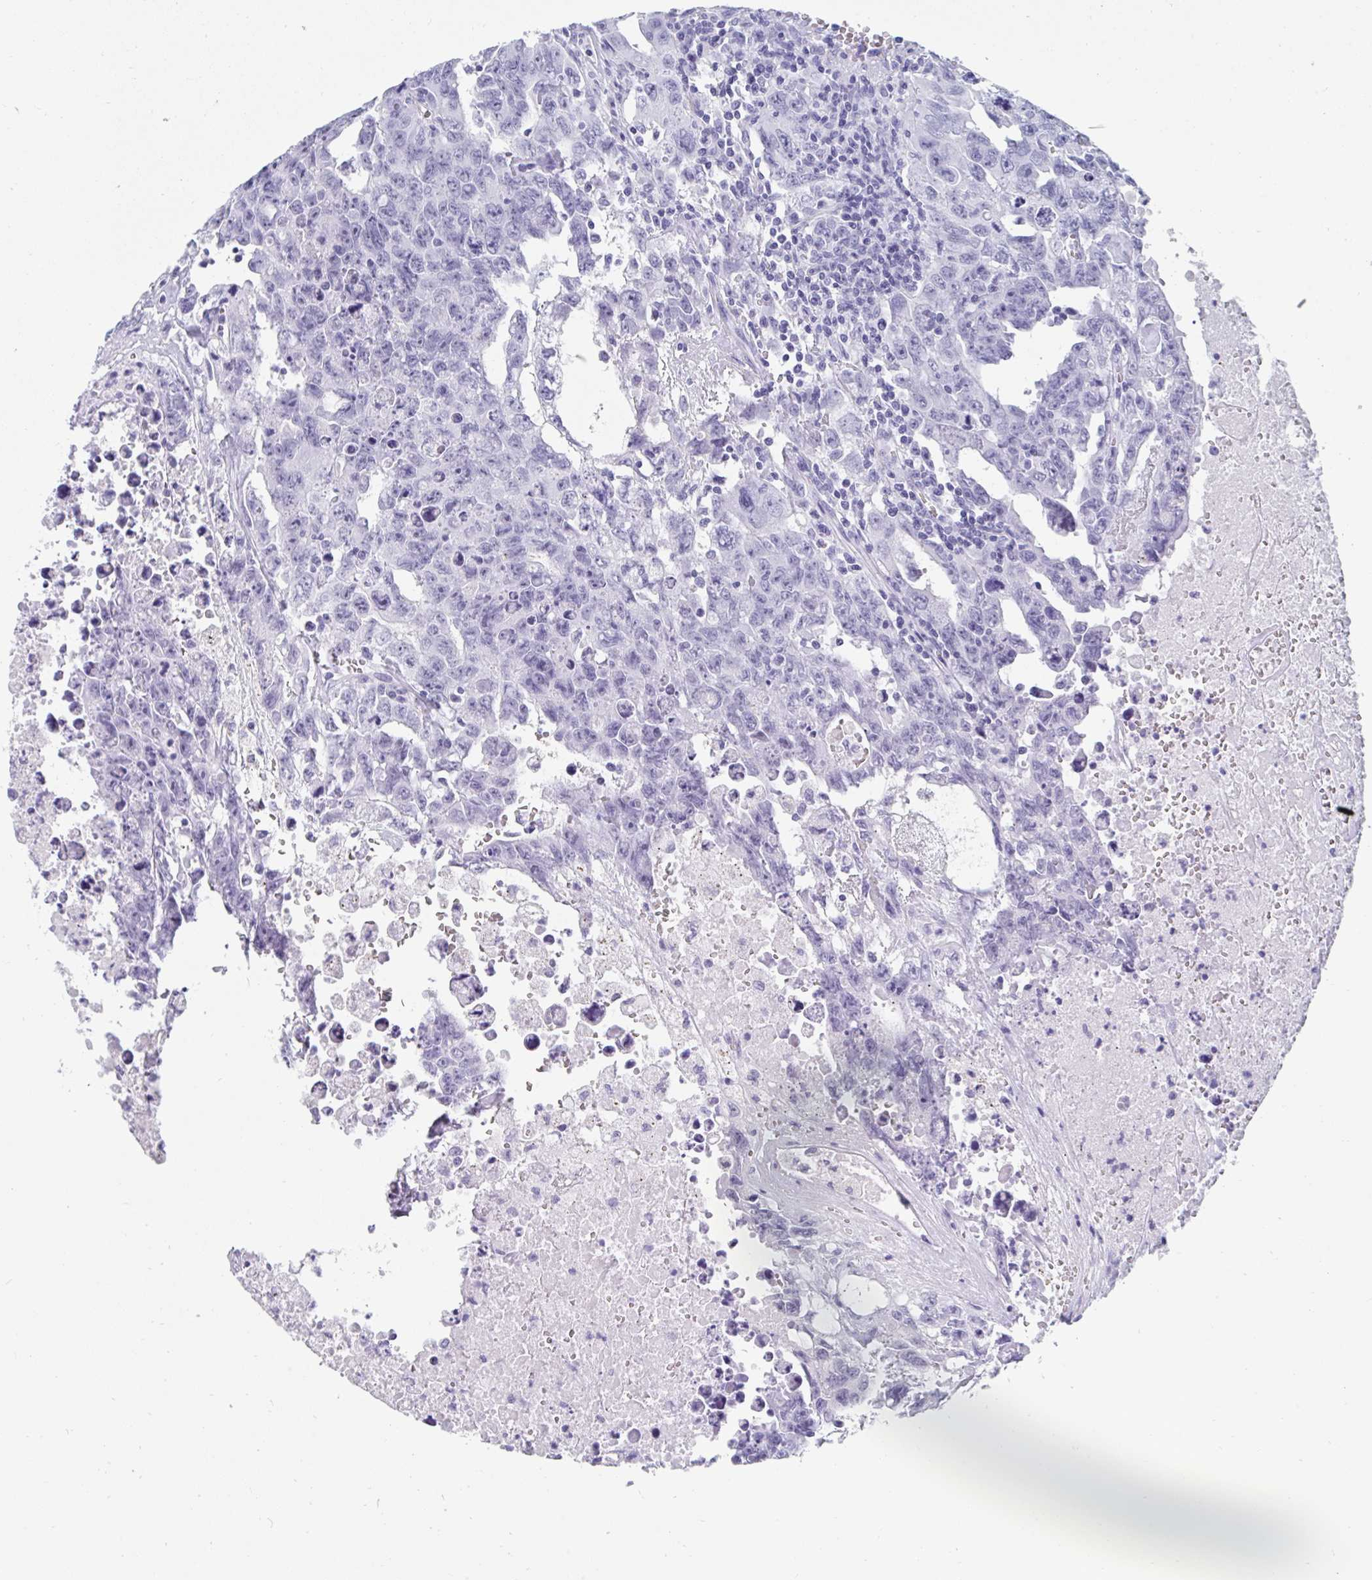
{"staining": {"intensity": "negative", "quantity": "none", "location": "none"}, "tissue": "testis cancer", "cell_type": "Tumor cells", "image_type": "cancer", "snomed": [{"axis": "morphology", "description": "Carcinoma, Embryonal, NOS"}, {"axis": "topography", "description": "Testis"}], "caption": "Testis cancer (embryonal carcinoma) was stained to show a protein in brown. There is no significant positivity in tumor cells. (Brightfield microscopy of DAB (3,3'-diaminobenzidine) IHC at high magnification).", "gene": "GKN2", "patient": {"sex": "male", "age": 24}}